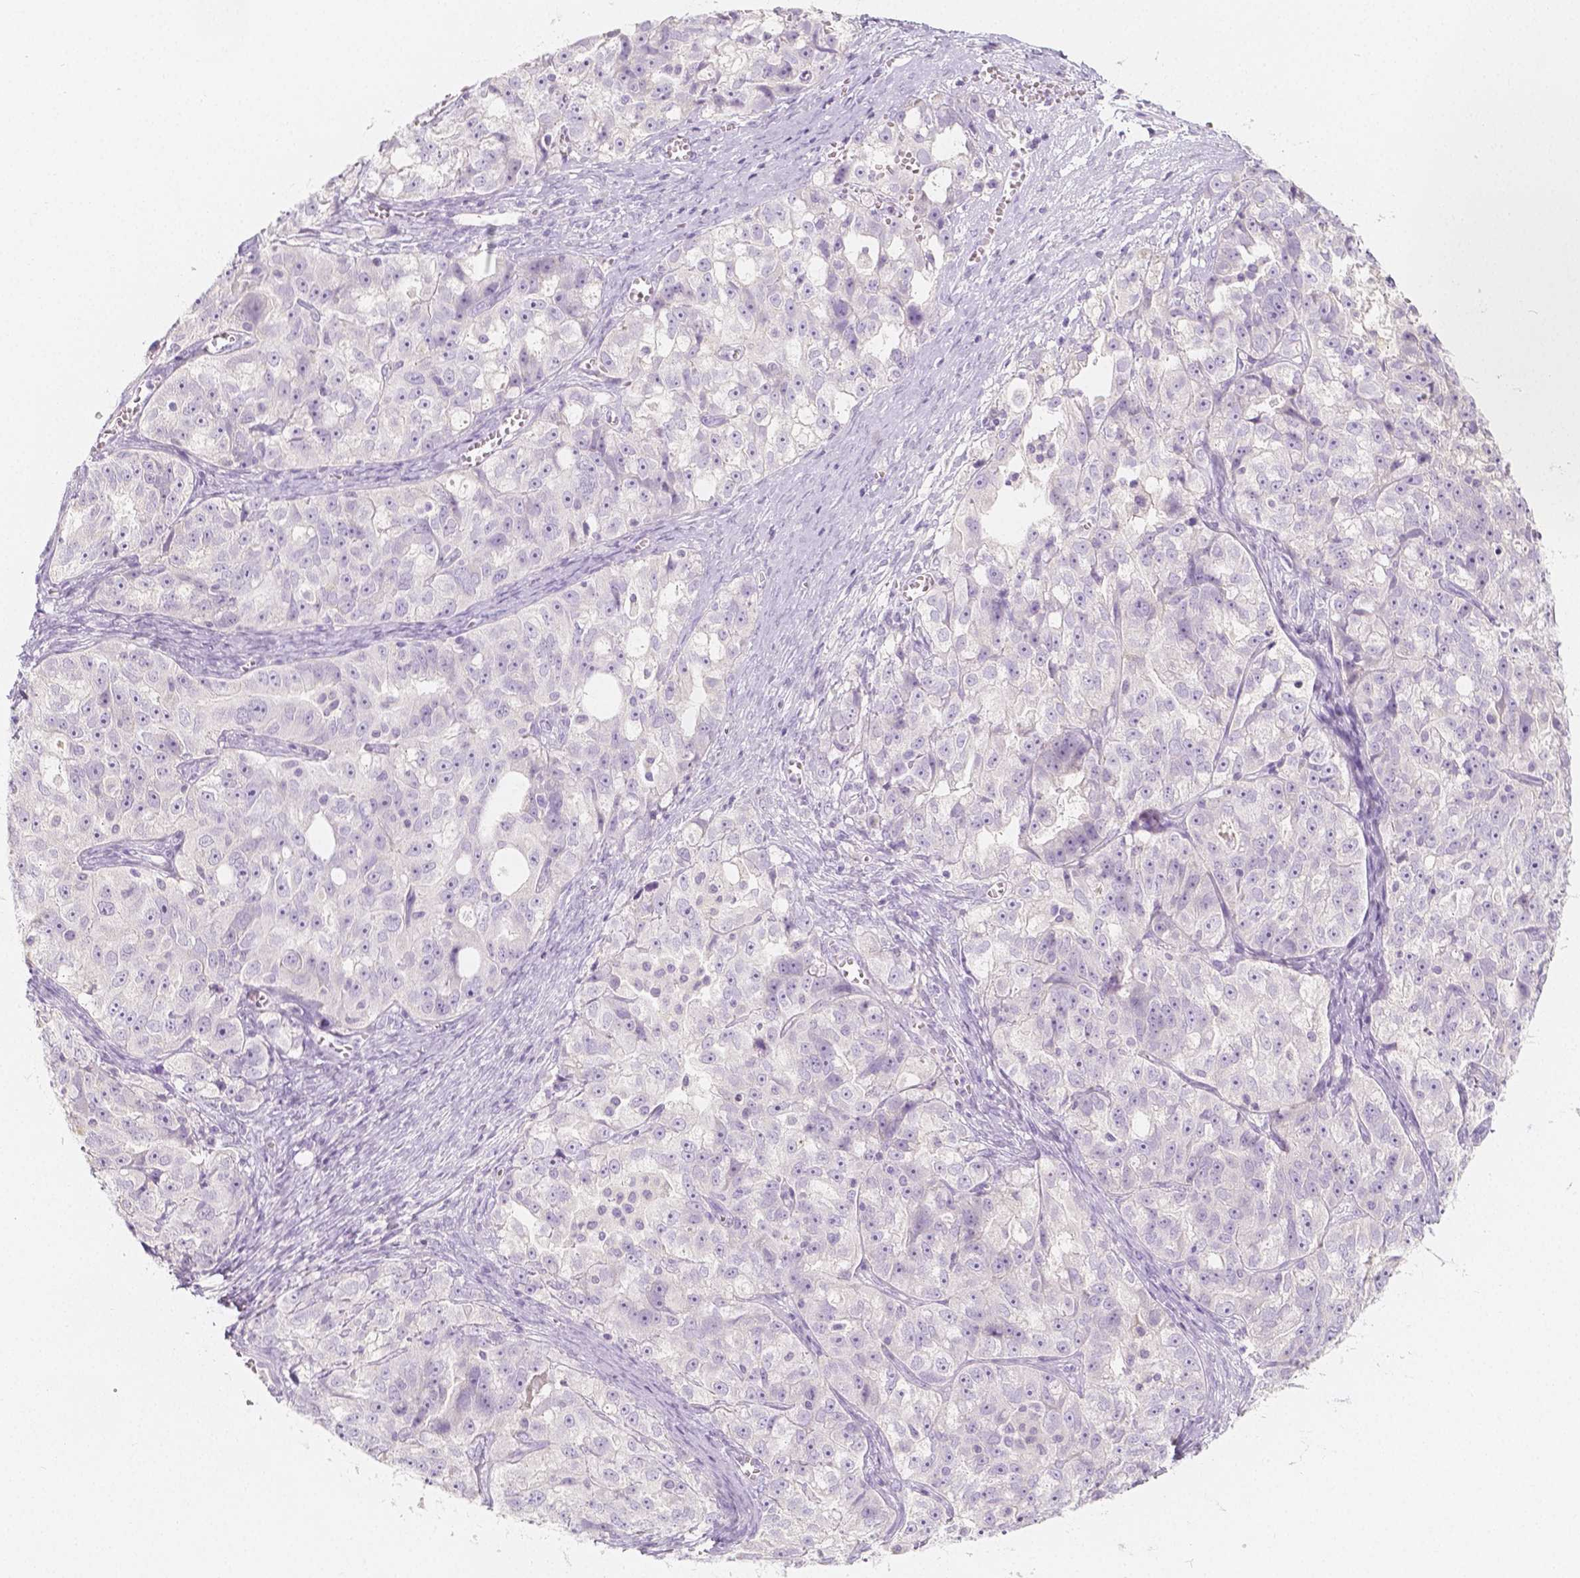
{"staining": {"intensity": "negative", "quantity": "none", "location": "none"}, "tissue": "ovarian cancer", "cell_type": "Tumor cells", "image_type": "cancer", "snomed": [{"axis": "morphology", "description": "Cystadenocarcinoma, serous, NOS"}, {"axis": "topography", "description": "Ovary"}], "caption": "Tumor cells show no significant expression in serous cystadenocarcinoma (ovarian).", "gene": "BATF", "patient": {"sex": "female", "age": 51}}